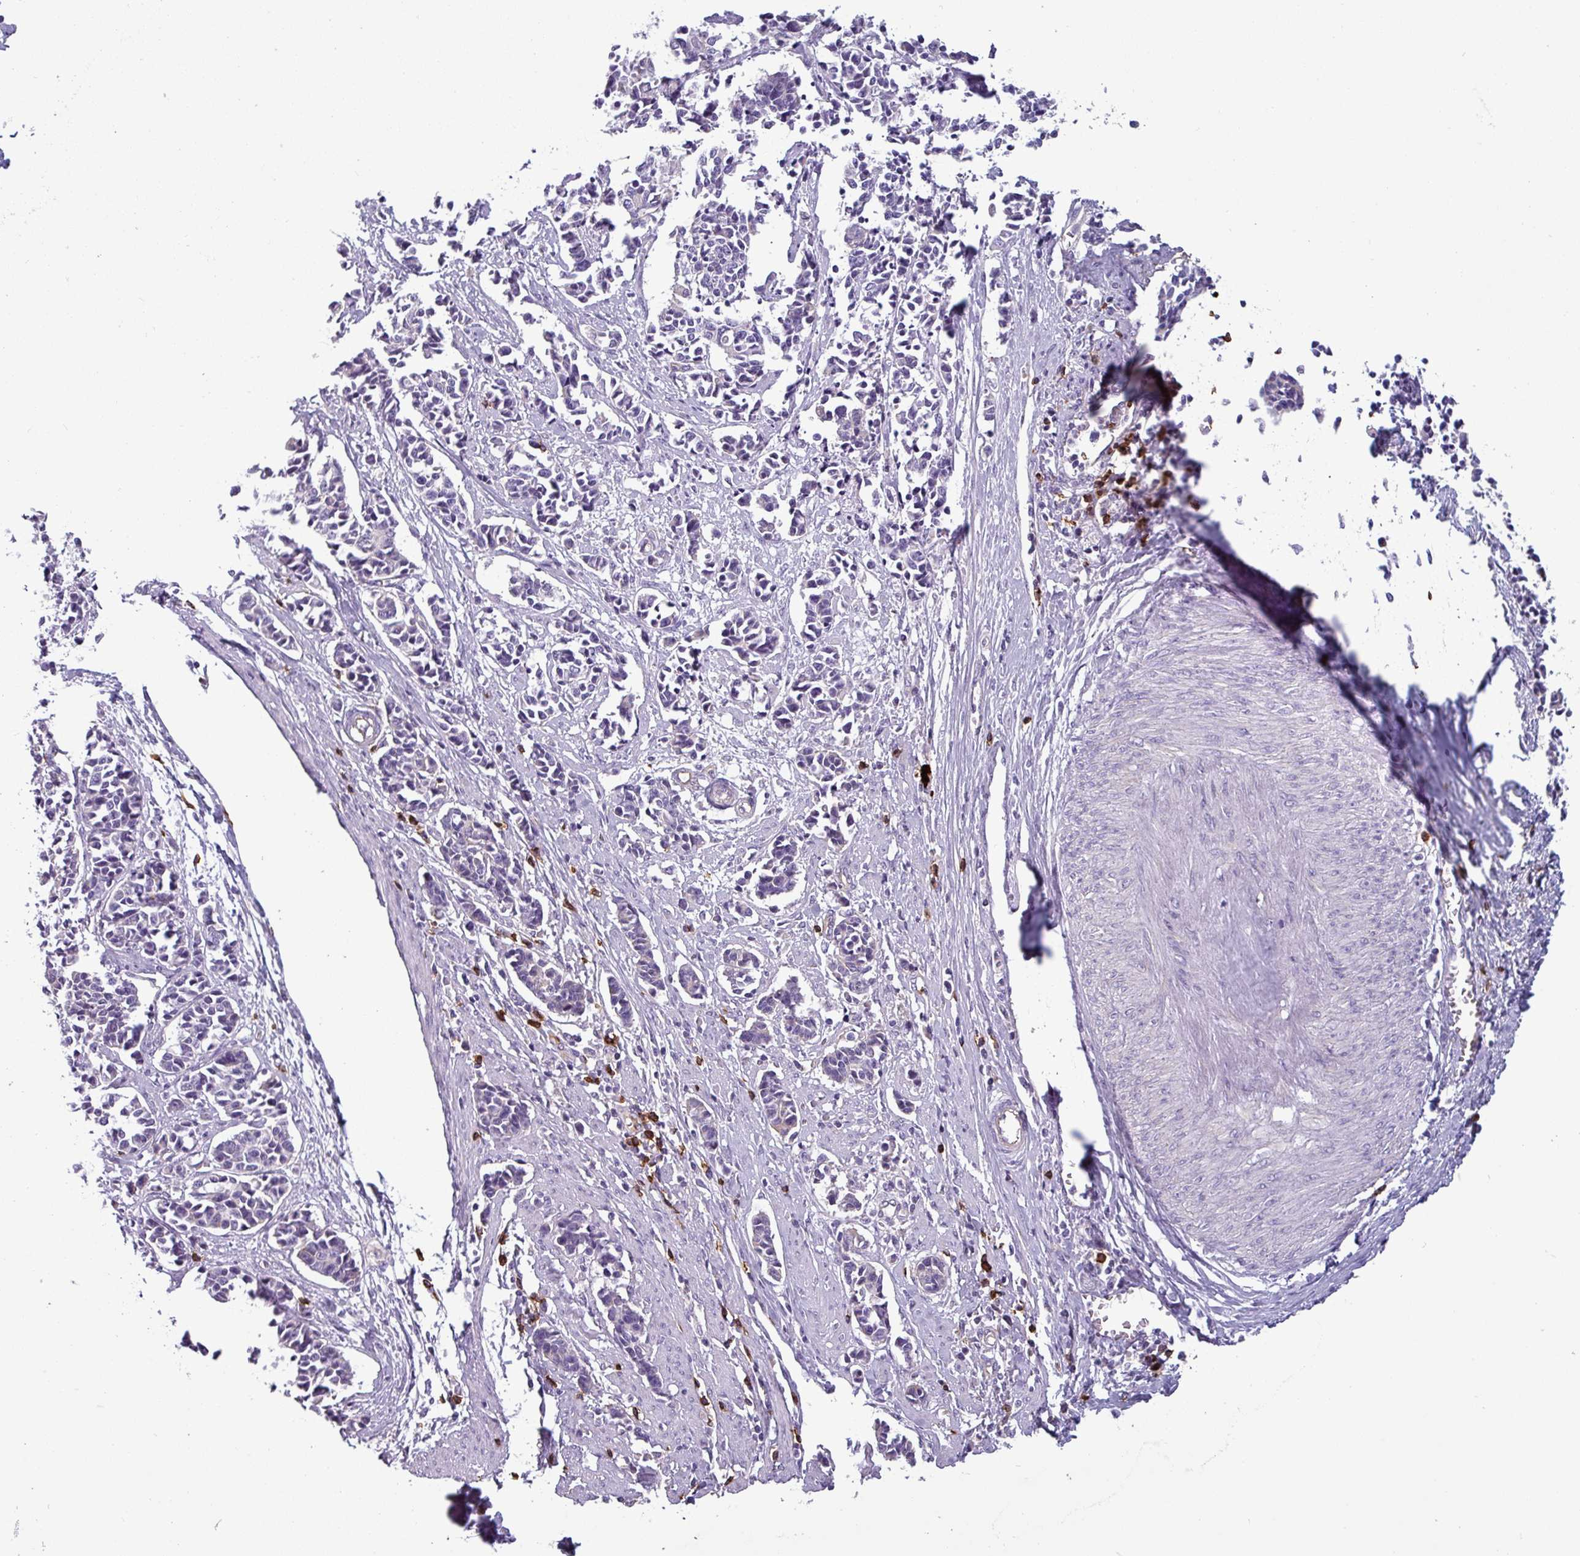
{"staining": {"intensity": "negative", "quantity": "none", "location": "none"}, "tissue": "cervical cancer", "cell_type": "Tumor cells", "image_type": "cancer", "snomed": [{"axis": "morphology", "description": "Normal tissue, NOS"}, {"axis": "morphology", "description": "Squamous cell carcinoma, NOS"}, {"axis": "topography", "description": "Cervix"}], "caption": "This is an immunohistochemistry photomicrograph of cervical squamous cell carcinoma. There is no positivity in tumor cells.", "gene": "CD8A", "patient": {"sex": "female", "age": 35}}